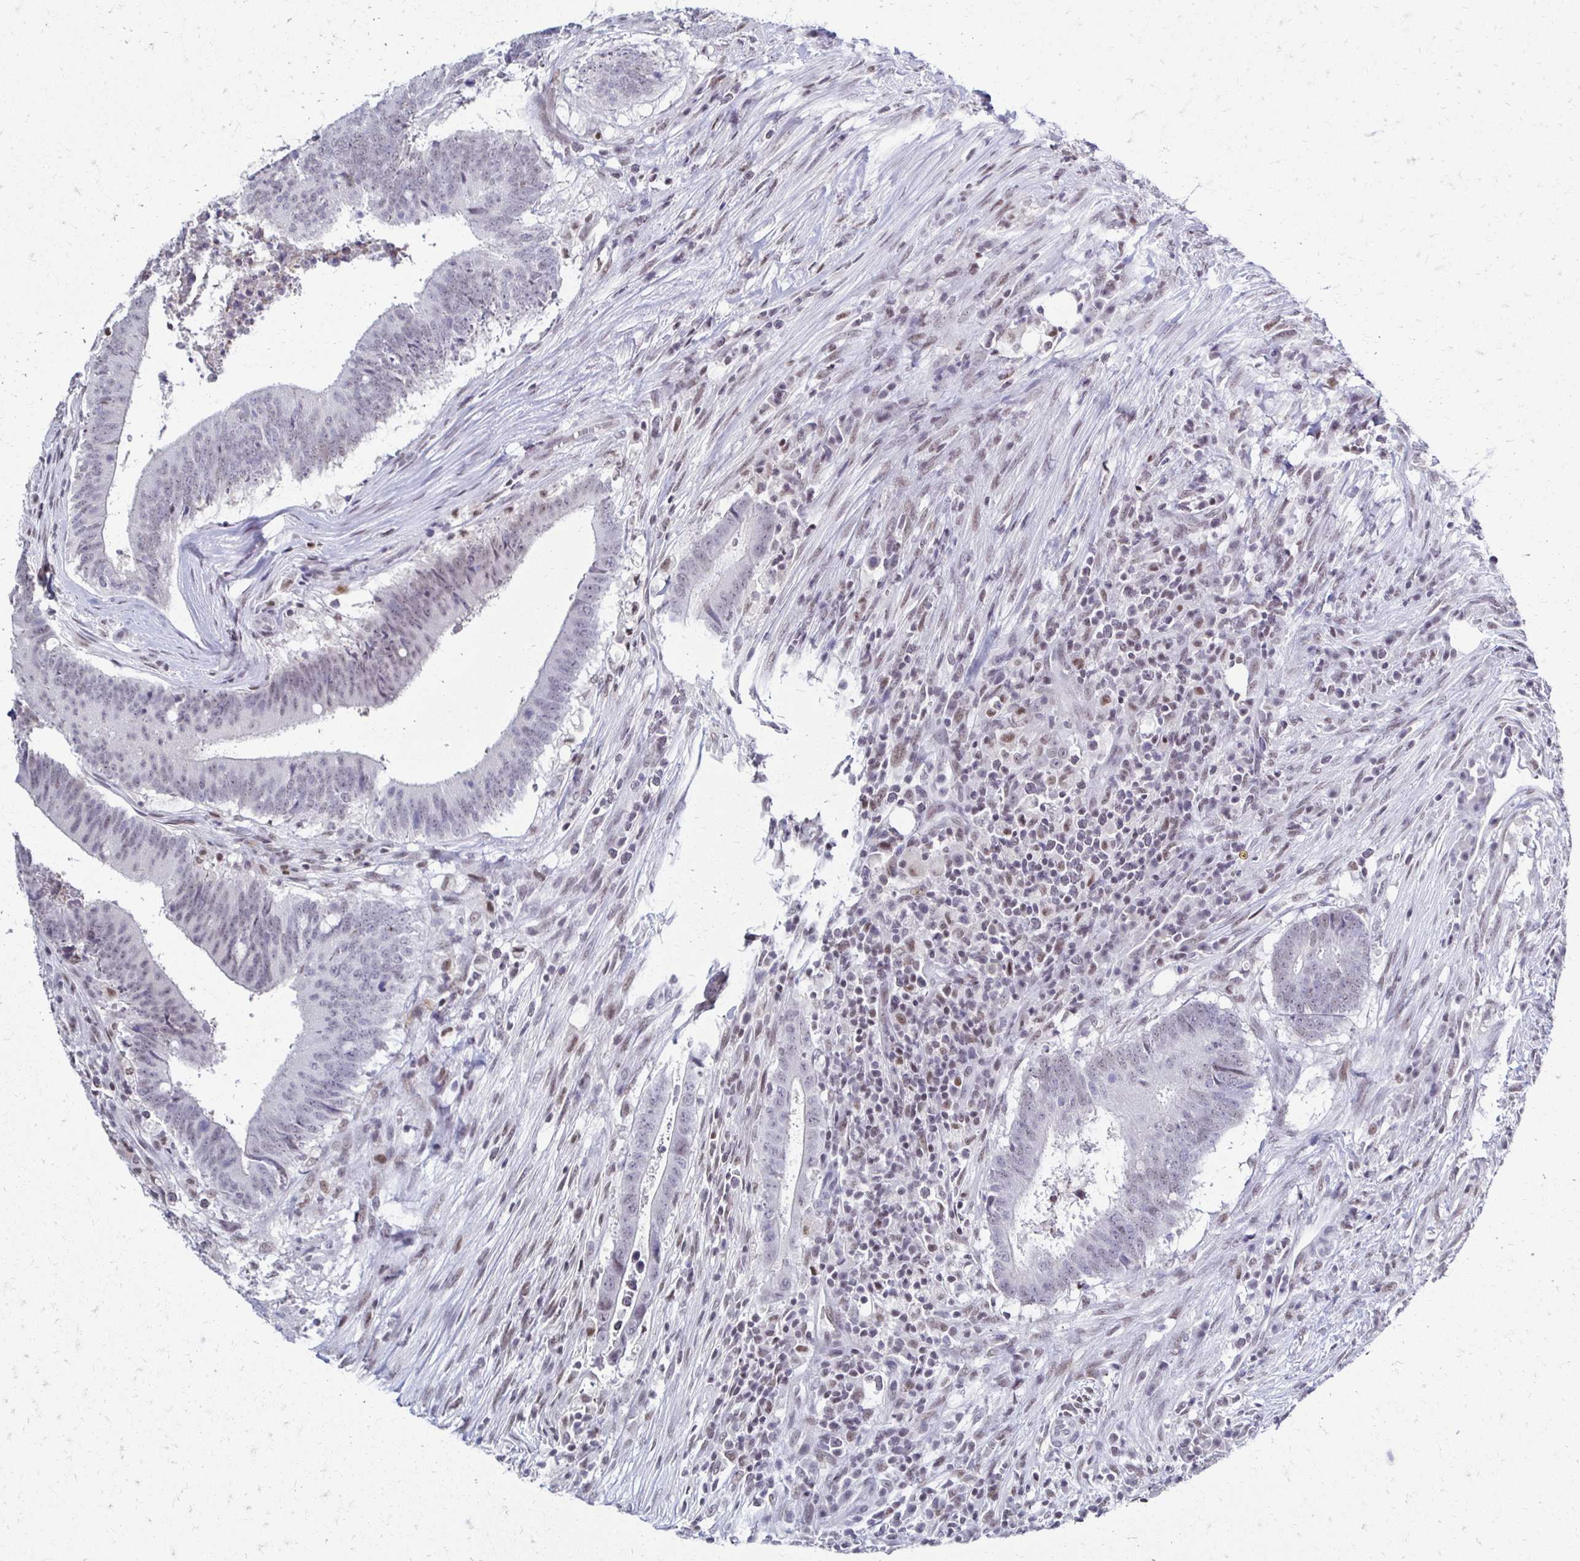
{"staining": {"intensity": "negative", "quantity": "none", "location": "none"}, "tissue": "colorectal cancer", "cell_type": "Tumor cells", "image_type": "cancer", "snomed": [{"axis": "morphology", "description": "Adenocarcinoma, NOS"}, {"axis": "topography", "description": "Colon"}], "caption": "Colorectal cancer was stained to show a protein in brown. There is no significant expression in tumor cells.", "gene": "IRF7", "patient": {"sex": "female", "age": 43}}